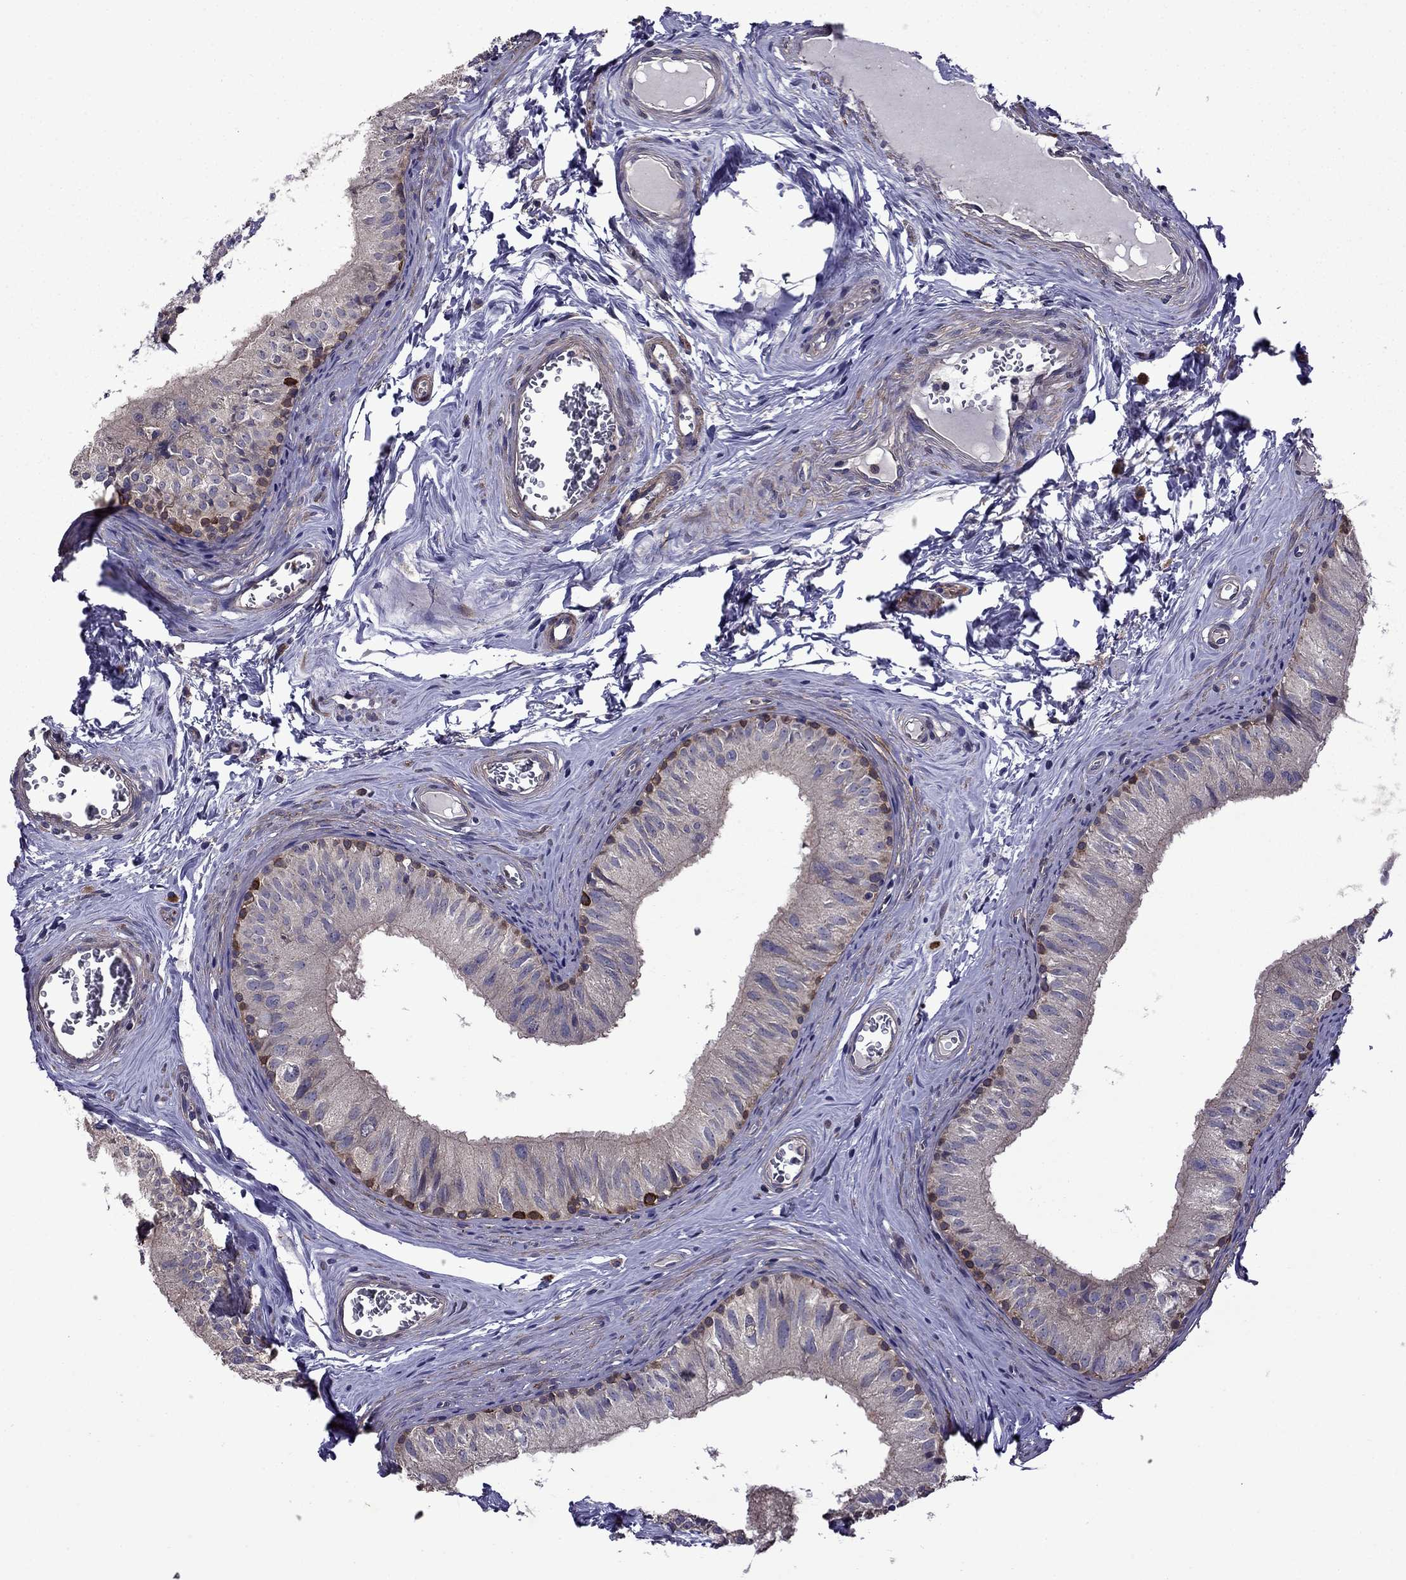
{"staining": {"intensity": "strong", "quantity": "<25%", "location": "cytoplasmic/membranous"}, "tissue": "epididymis", "cell_type": "Glandular cells", "image_type": "normal", "snomed": [{"axis": "morphology", "description": "Normal tissue, NOS"}, {"axis": "topography", "description": "Epididymis"}], "caption": "This image shows IHC staining of benign epididymis, with medium strong cytoplasmic/membranous positivity in about <25% of glandular cells.", "gene": "ITGB1", "patient": {"sex": "male", "age": 52}}